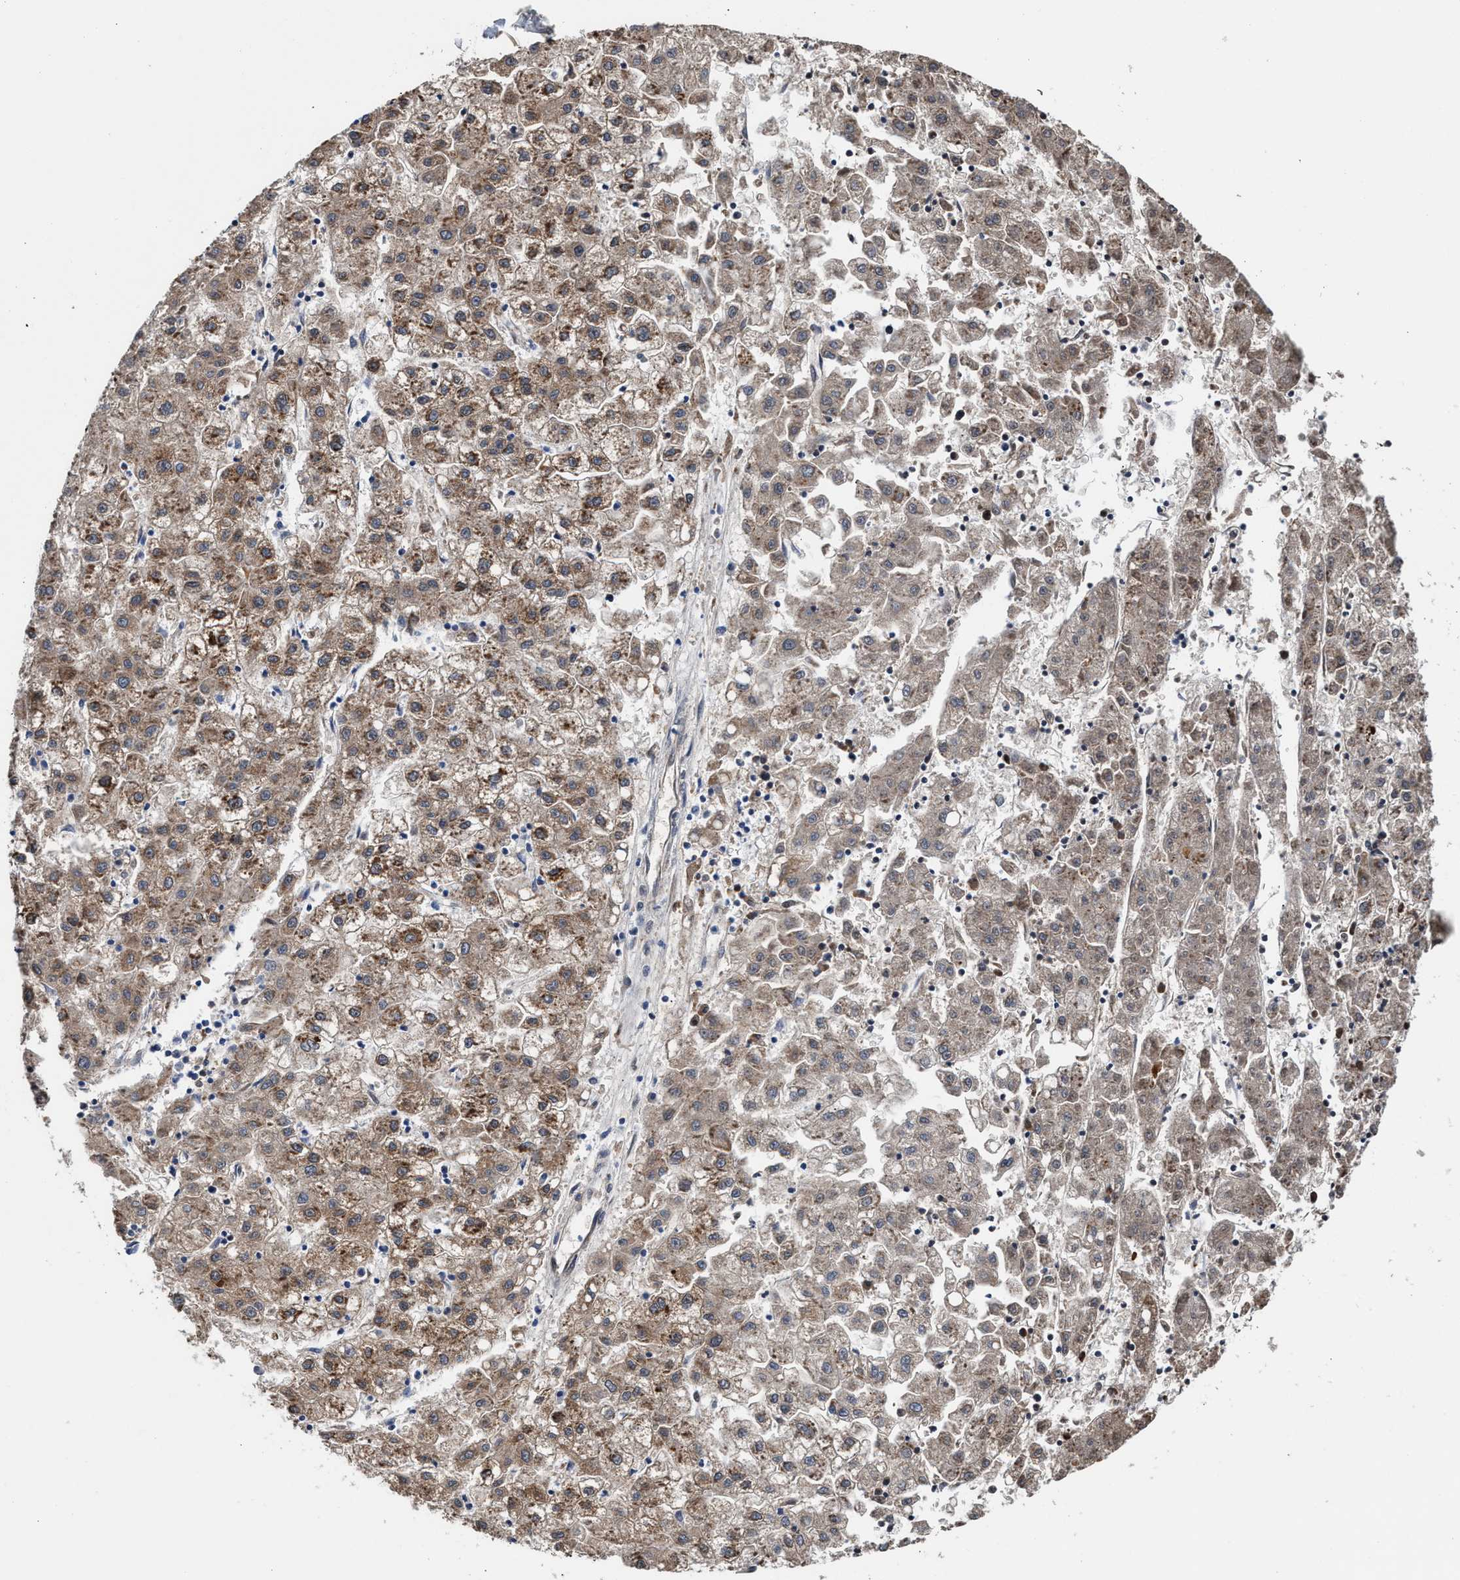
{"staining": {"intensity": "moderate", "quantity": "25%-75%", "location": "cytoplasmic/membranous"}, "tissue": "liver cancer", "cell_type": "Tumor cells", "image_type": "cancer", "snomed": [{"axis": "morphology", "description": "Carcinoma, Hepatocellular, NOS"}, {"axis": "topography", "description": "Liver"}], "caption": "This is an image of IHC staining of liver cancer, which shows moderate staining in the cytoplasmic/membranous of tumor cells.", "gene": "MECR", "patient": {"sex": "male", "age": 72}}